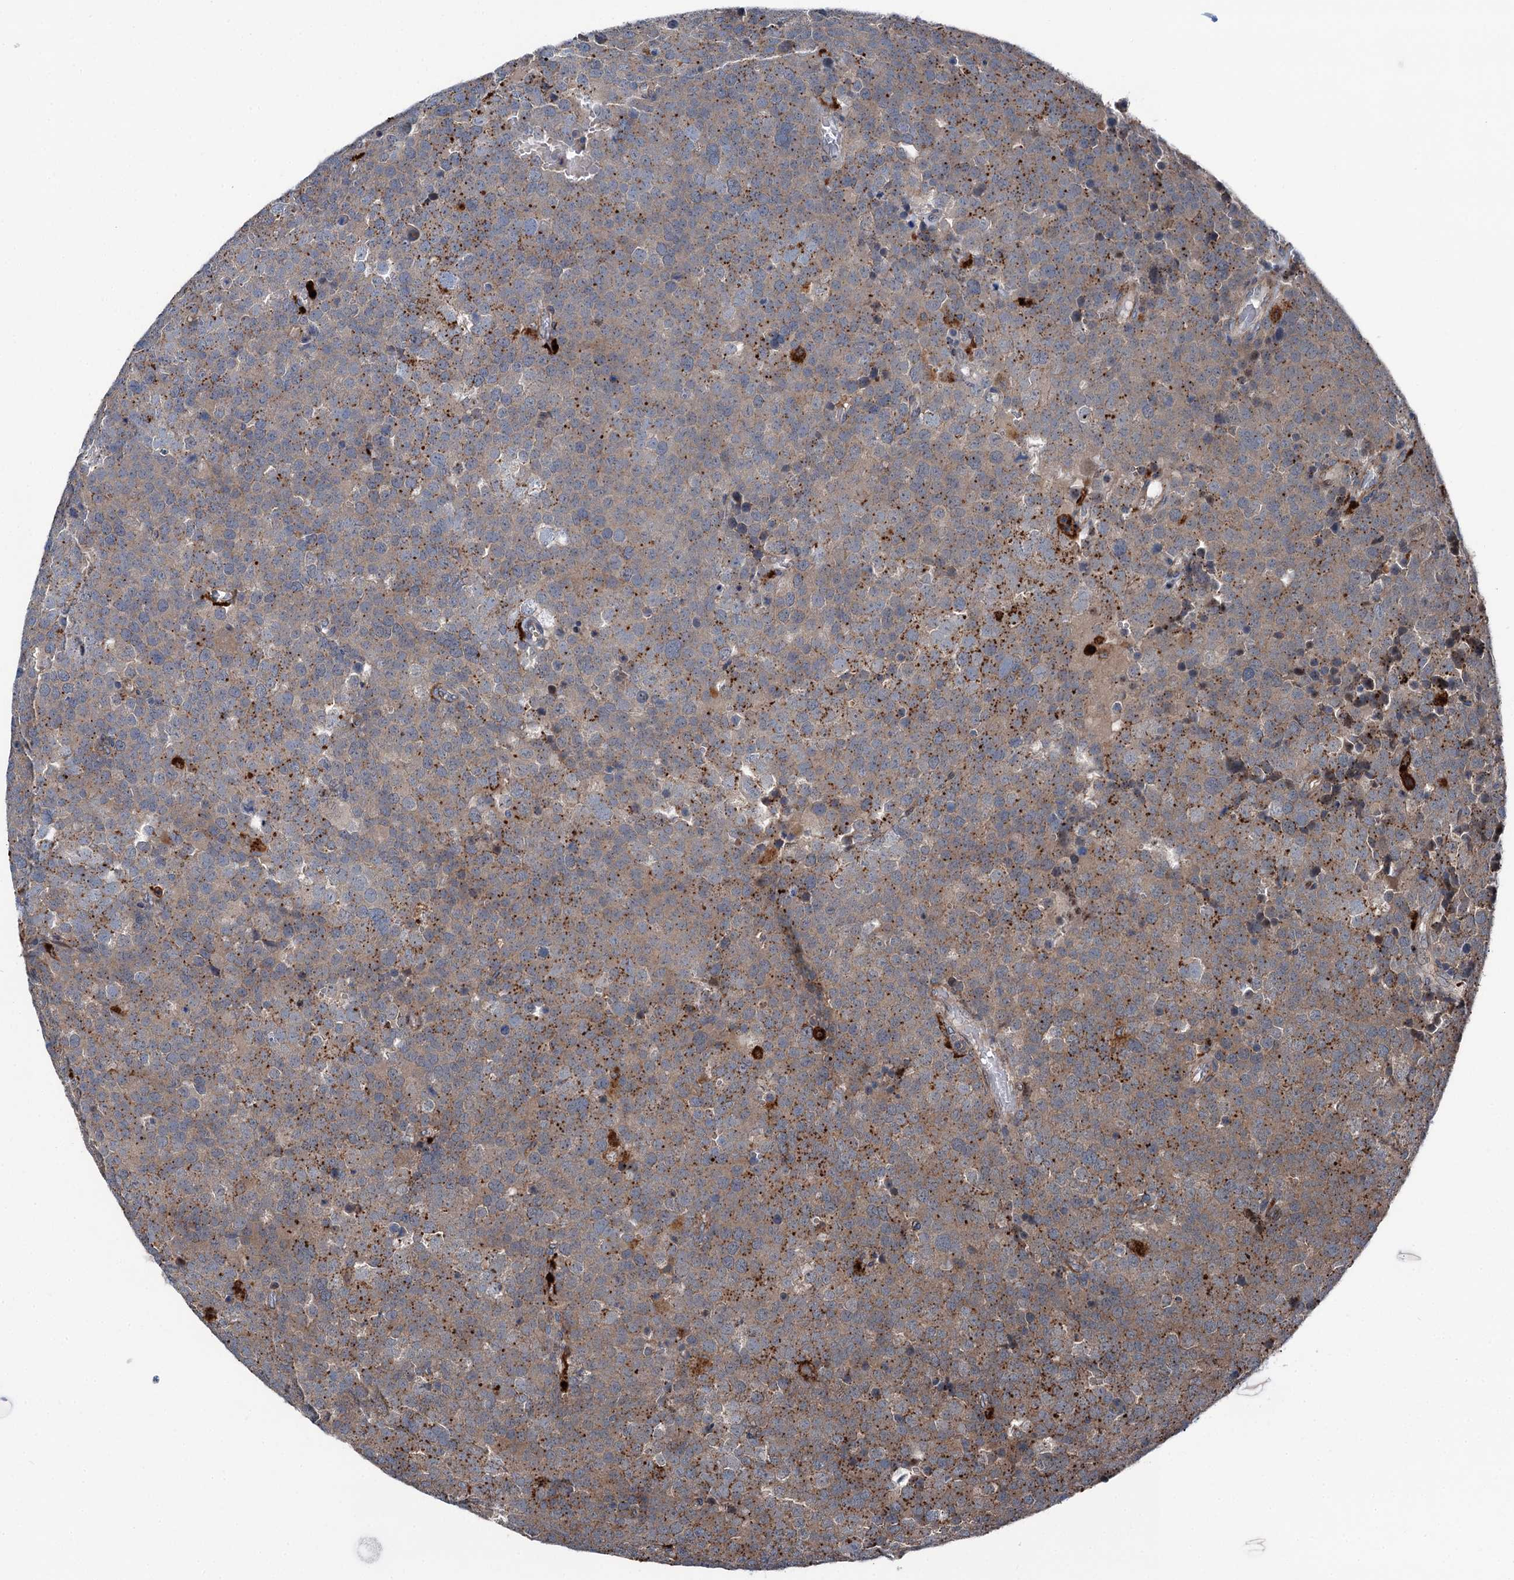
{"staining": {"intensity": "moderate", "quantity": "25%-75%", "location": "cytoplasmic/membranous"}, "tissue": "testis cancer", "cell_type": "Tumor cells", "image_type": "cancer", "snomed": [{"axis": "morphology", "description": "Seminoma, NOS"}, {"axis": "topography", "description": "Testis"}], "caption": "Protein staining by IHC demonstrates moderate cytoplasmic/membranous staining in about 25%-75% of tumor cells in seminoma (testis). The protein of interest is stained brown, and the nuclei are stained in blue (DAB (3,3'-diaminobenzidine) IHC with brightfield microscopy, high magnification).", "gene": "POLR1D", "patient": {"sex": "male", "age": 71}}